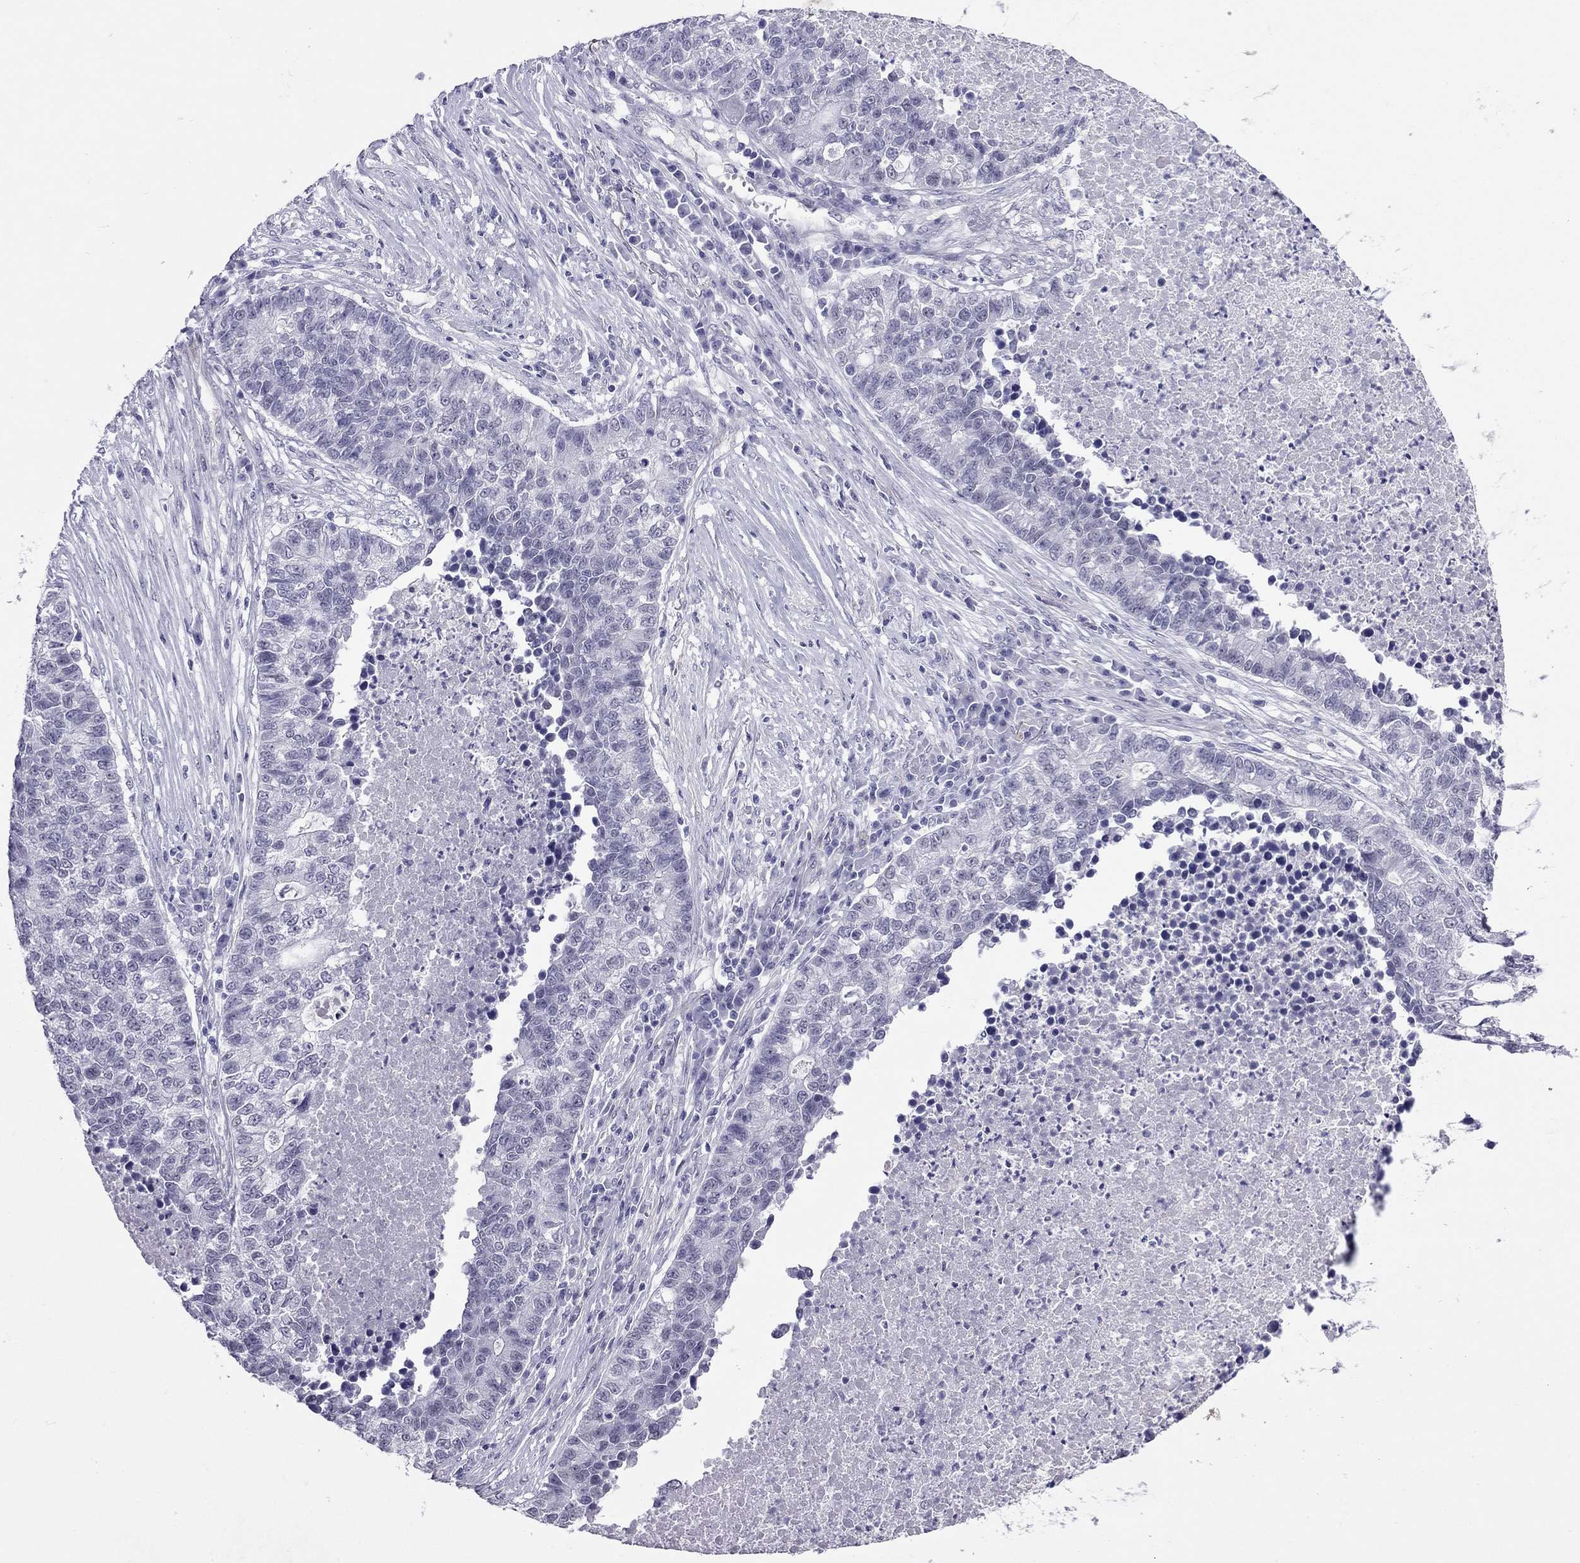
{"staining": {"intensity": "negative", "quantity": "none", "location": "none"}, "tissue": "lung cancer", "cell_type": "Tumor cells", "image_type": "cancer", "snomed": [{"axis": "morphology", "description": "Adenocarcinoma, NOS"}, {"axis": "topography", "description": "Lung"}], "caption": "Image shows no significant protein expression in tumor cells of lung adenocarcinoma.", "gene": "CROCC2", "patient": {"sex": "male", "age": 57}}